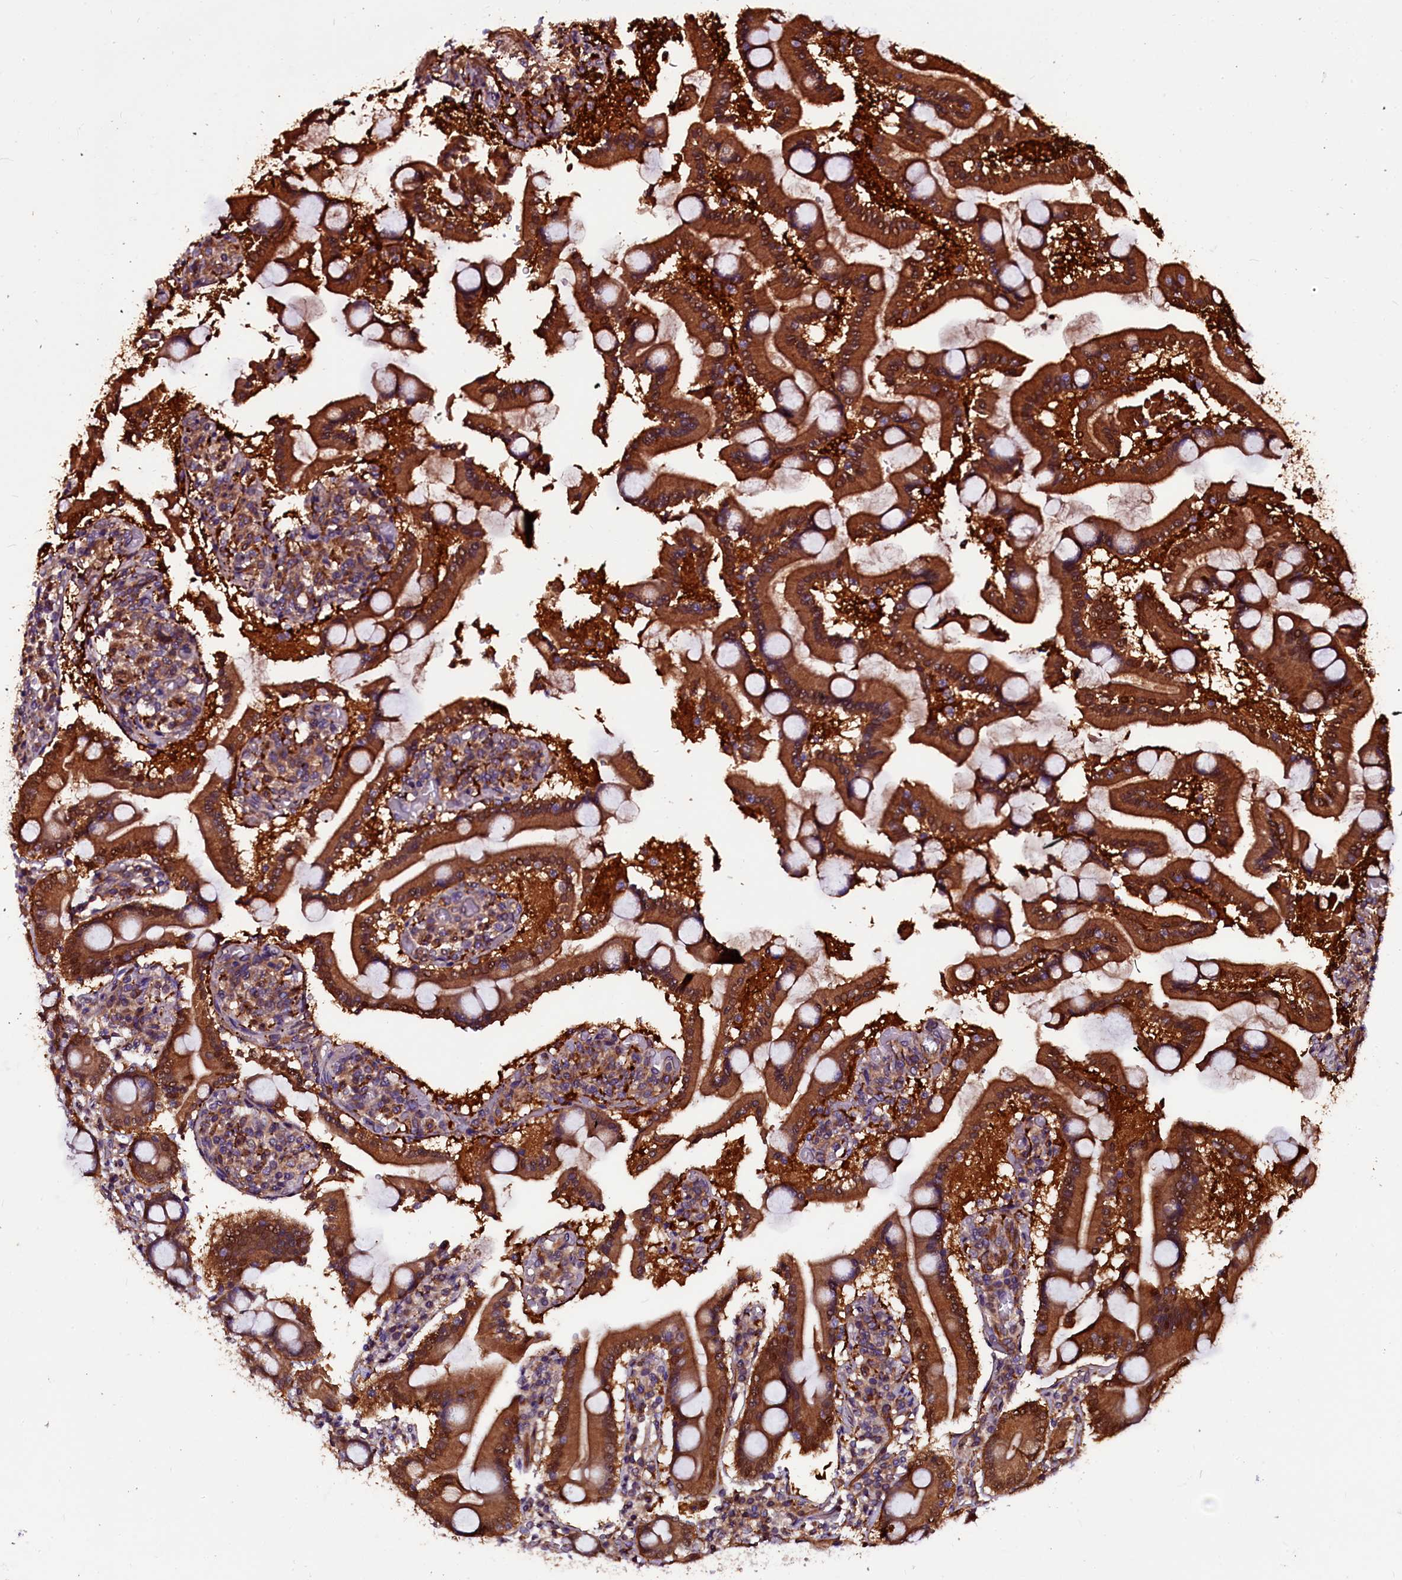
{"staining": {"intensity": "strong", "quantity": ">75%", "location": "cytoplasmic/membranous,nuclear"}, "tissue": "duodenum", "cell_type": "Glandular cells", "image_type": "normal", "snomed": [{"axis": "morphology", "description": "Normal tissue, NOS"}, {"axis": "topography", "description": "Duodenum"}], "caption": "Human duodenum stained for a protein (brown) shows strong cytoplasmic/membranous,nuclear positive positivity in approximately >75% of glandular cells.", "gene": "N4BP1", "patient": {"sex": "male", "age": 55}}